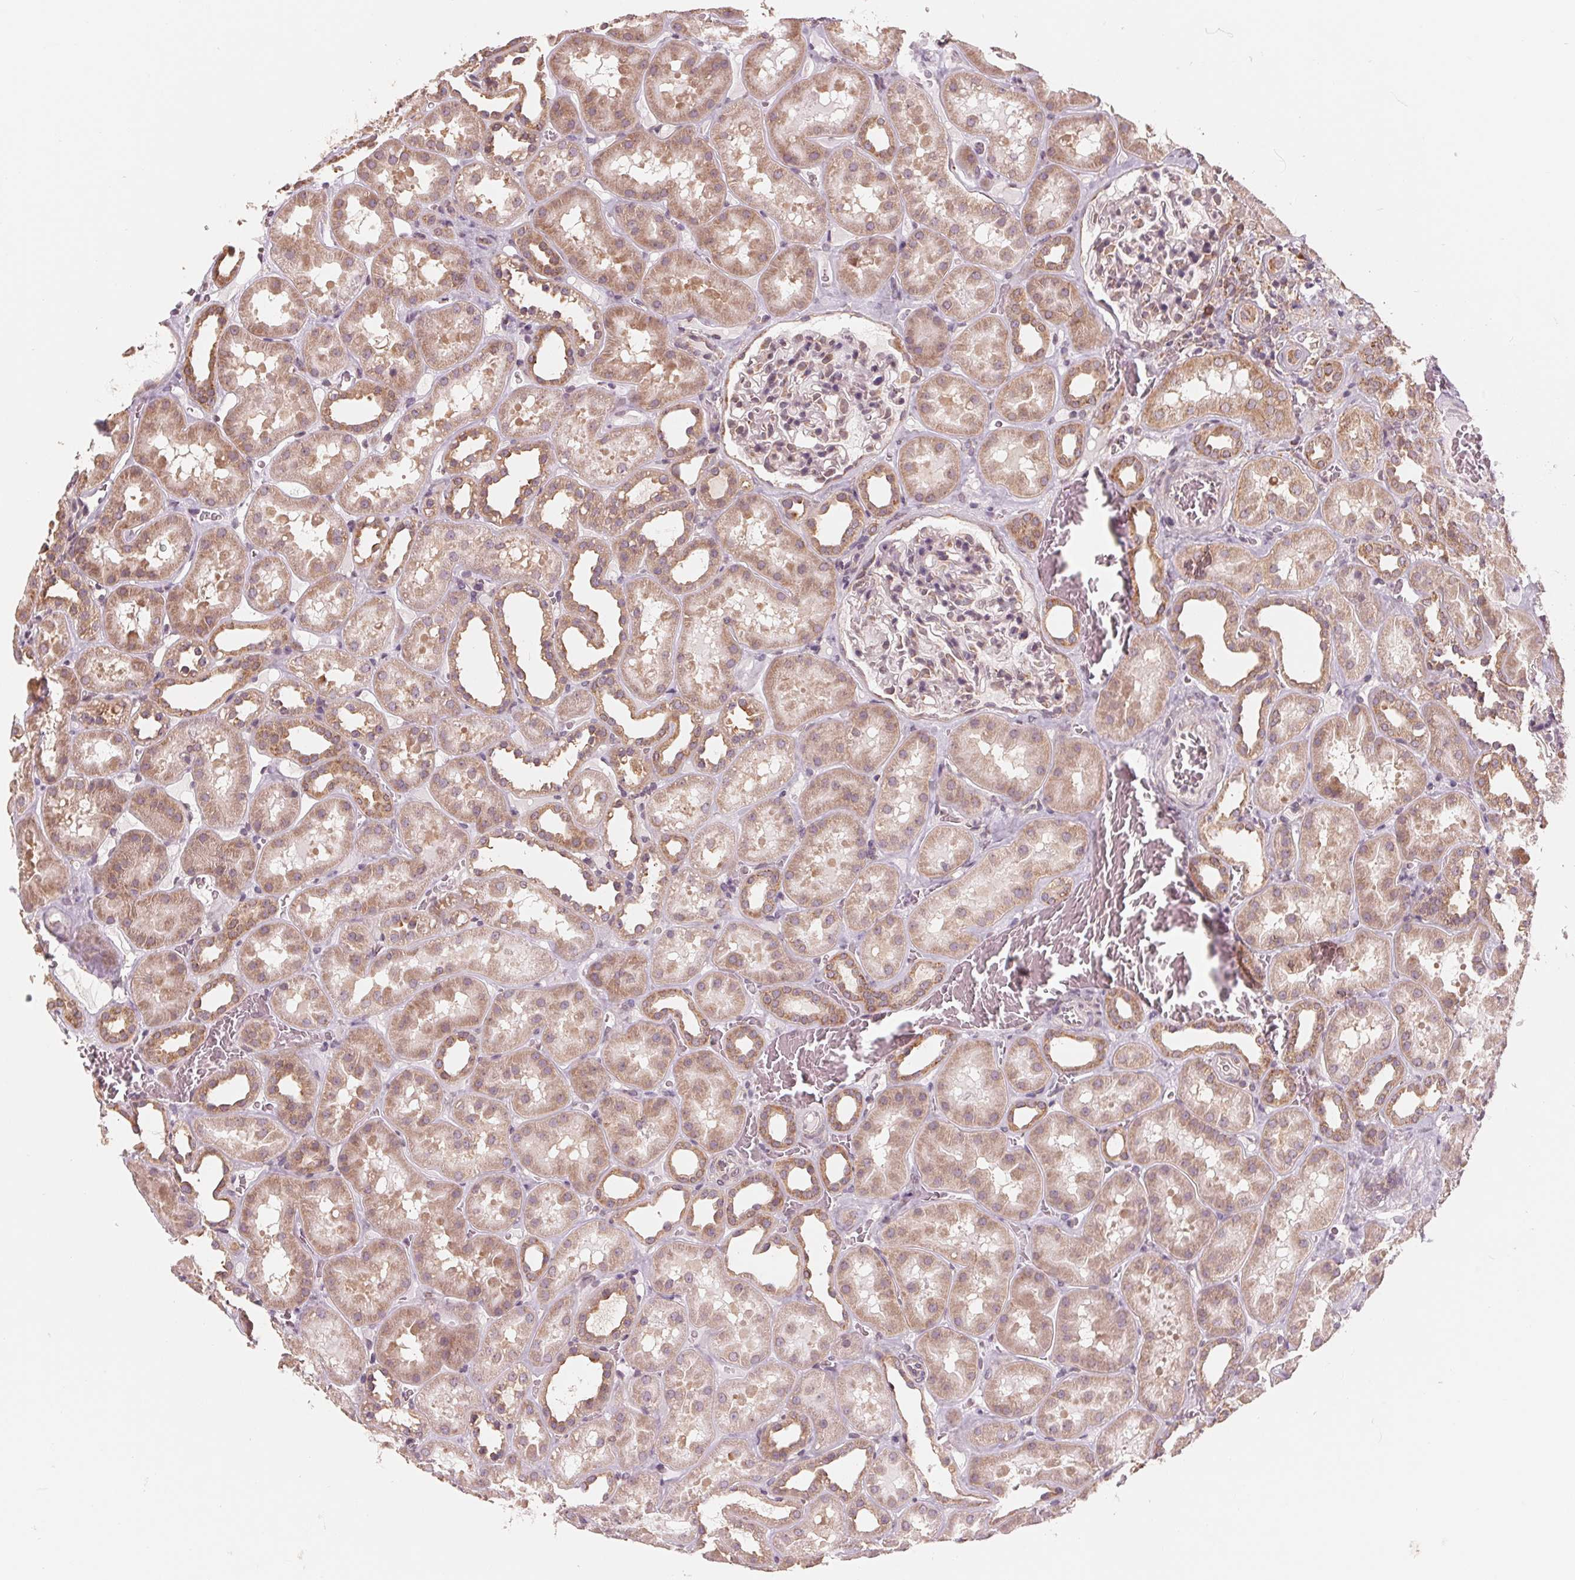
{"staining": {"intensity": "moderate", "quantity": "<25%", "location": "cytoplasmic/membranous"}, "tissue": "kidney", "cell_type": "Cells in glomeruli", "image_type": "normal", "snomed": [{"axis": "morphology", "description": "Normal tissue, NOS"}, {"axis": "topography", "description": "Kidney"}], "caption": "IHC image of unremarkable kidney stained for a protein (brown), which reveals low levels of moderate cytoplasmic/membranous staining in about <25% of cells in glomeruli.", "gene": "GIGYF2", "patient": {"sex": "female", "age": 41}}